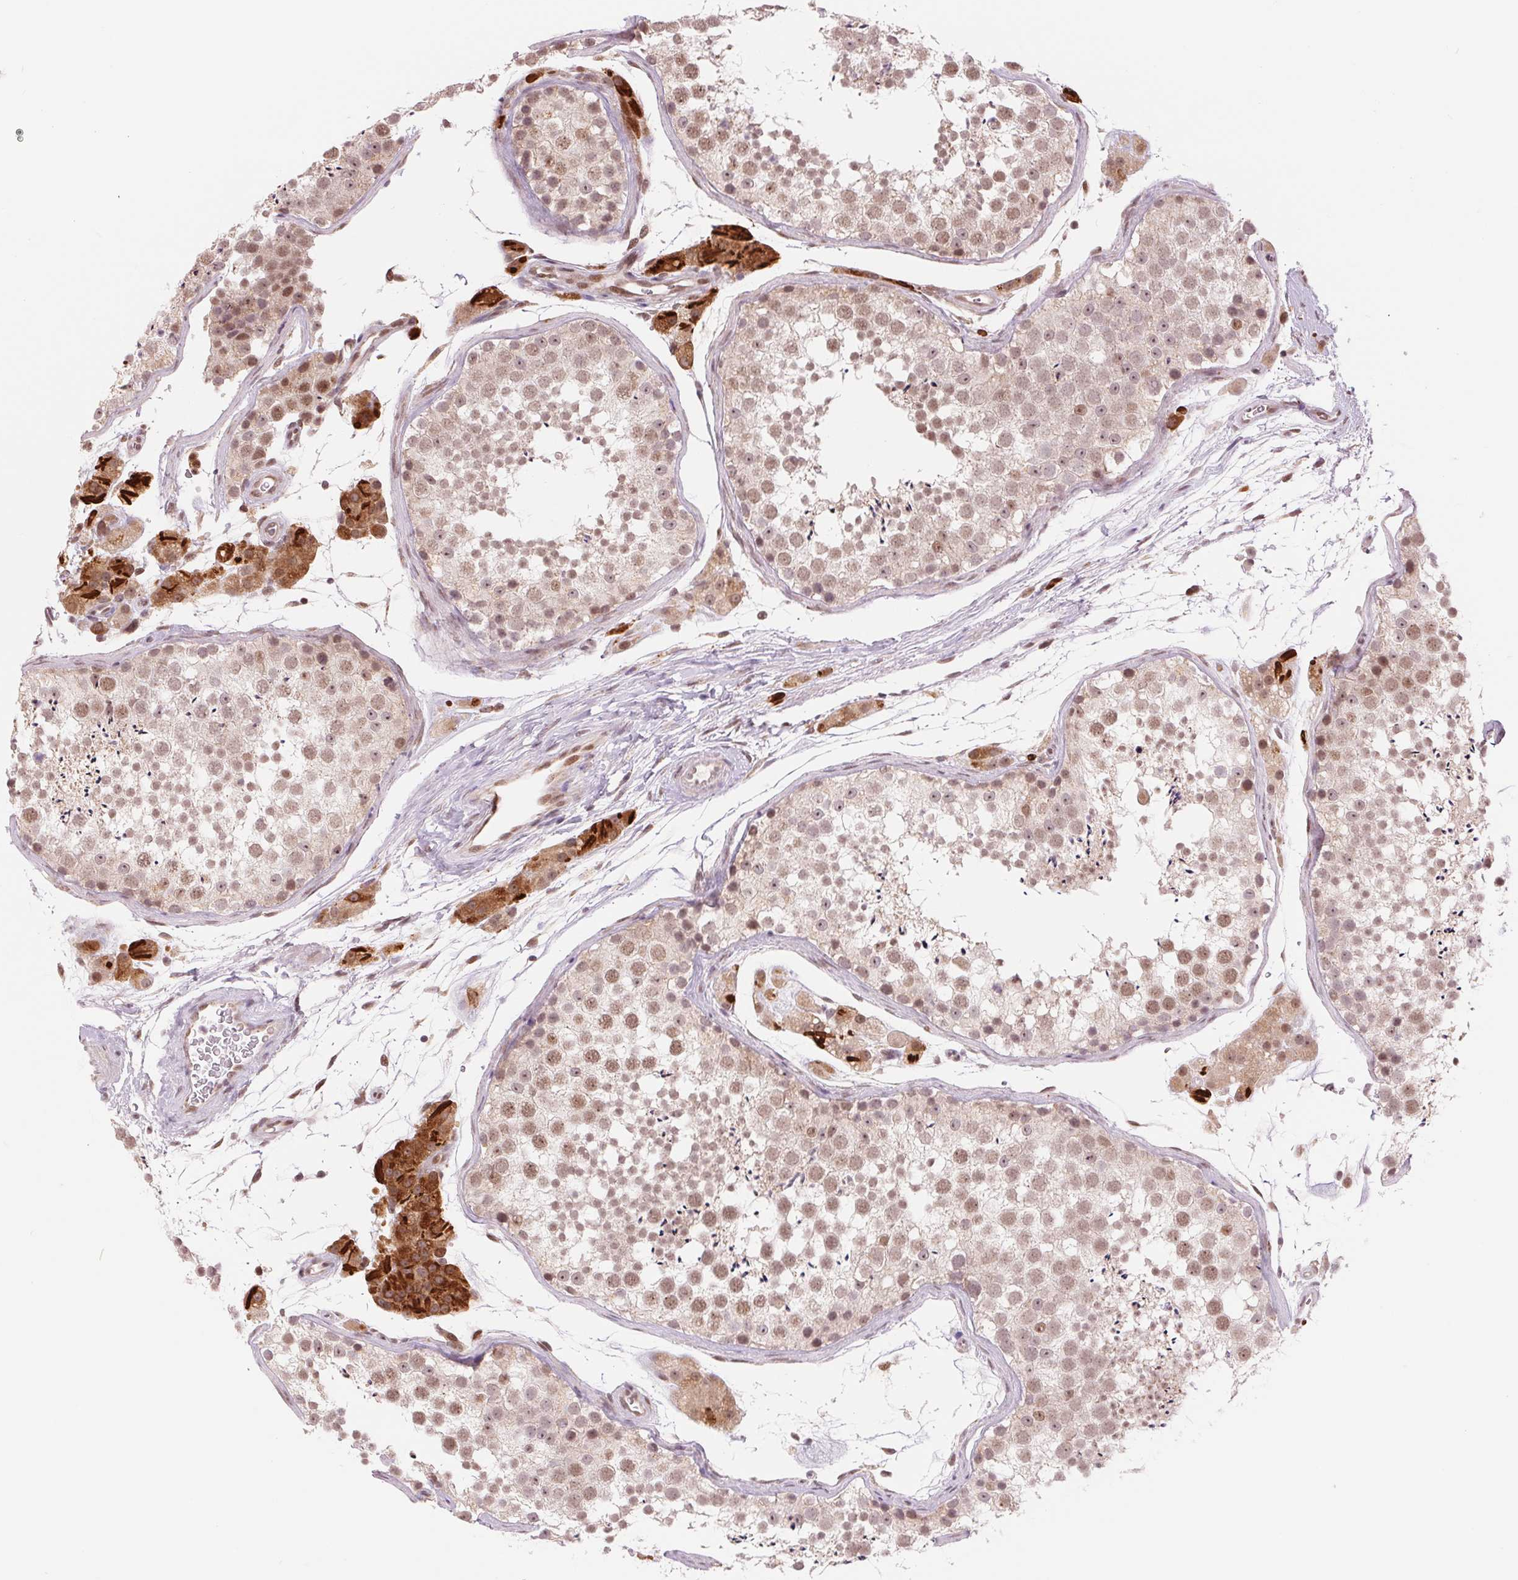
{"staining": {"intensity": "weak", "quantity": ">75%", "location": "nuclear"}, "tissue": "testis", "cell_type": "Cells in seminiferous ducts", "image_type": "normal", "snomed": [{"axis": "morphology", "description": "Normal tissue, NOS"}, {"axis": "topography", "description": "Testis"}], "caption": "About >75% of cells in seminiferous ducts in normal human testis show weak nuclear protein staining as visualized by brown immunohistochemical staining.", "gene": "ARHGAP32", "patient": {"sex": "male", "age": 41}}